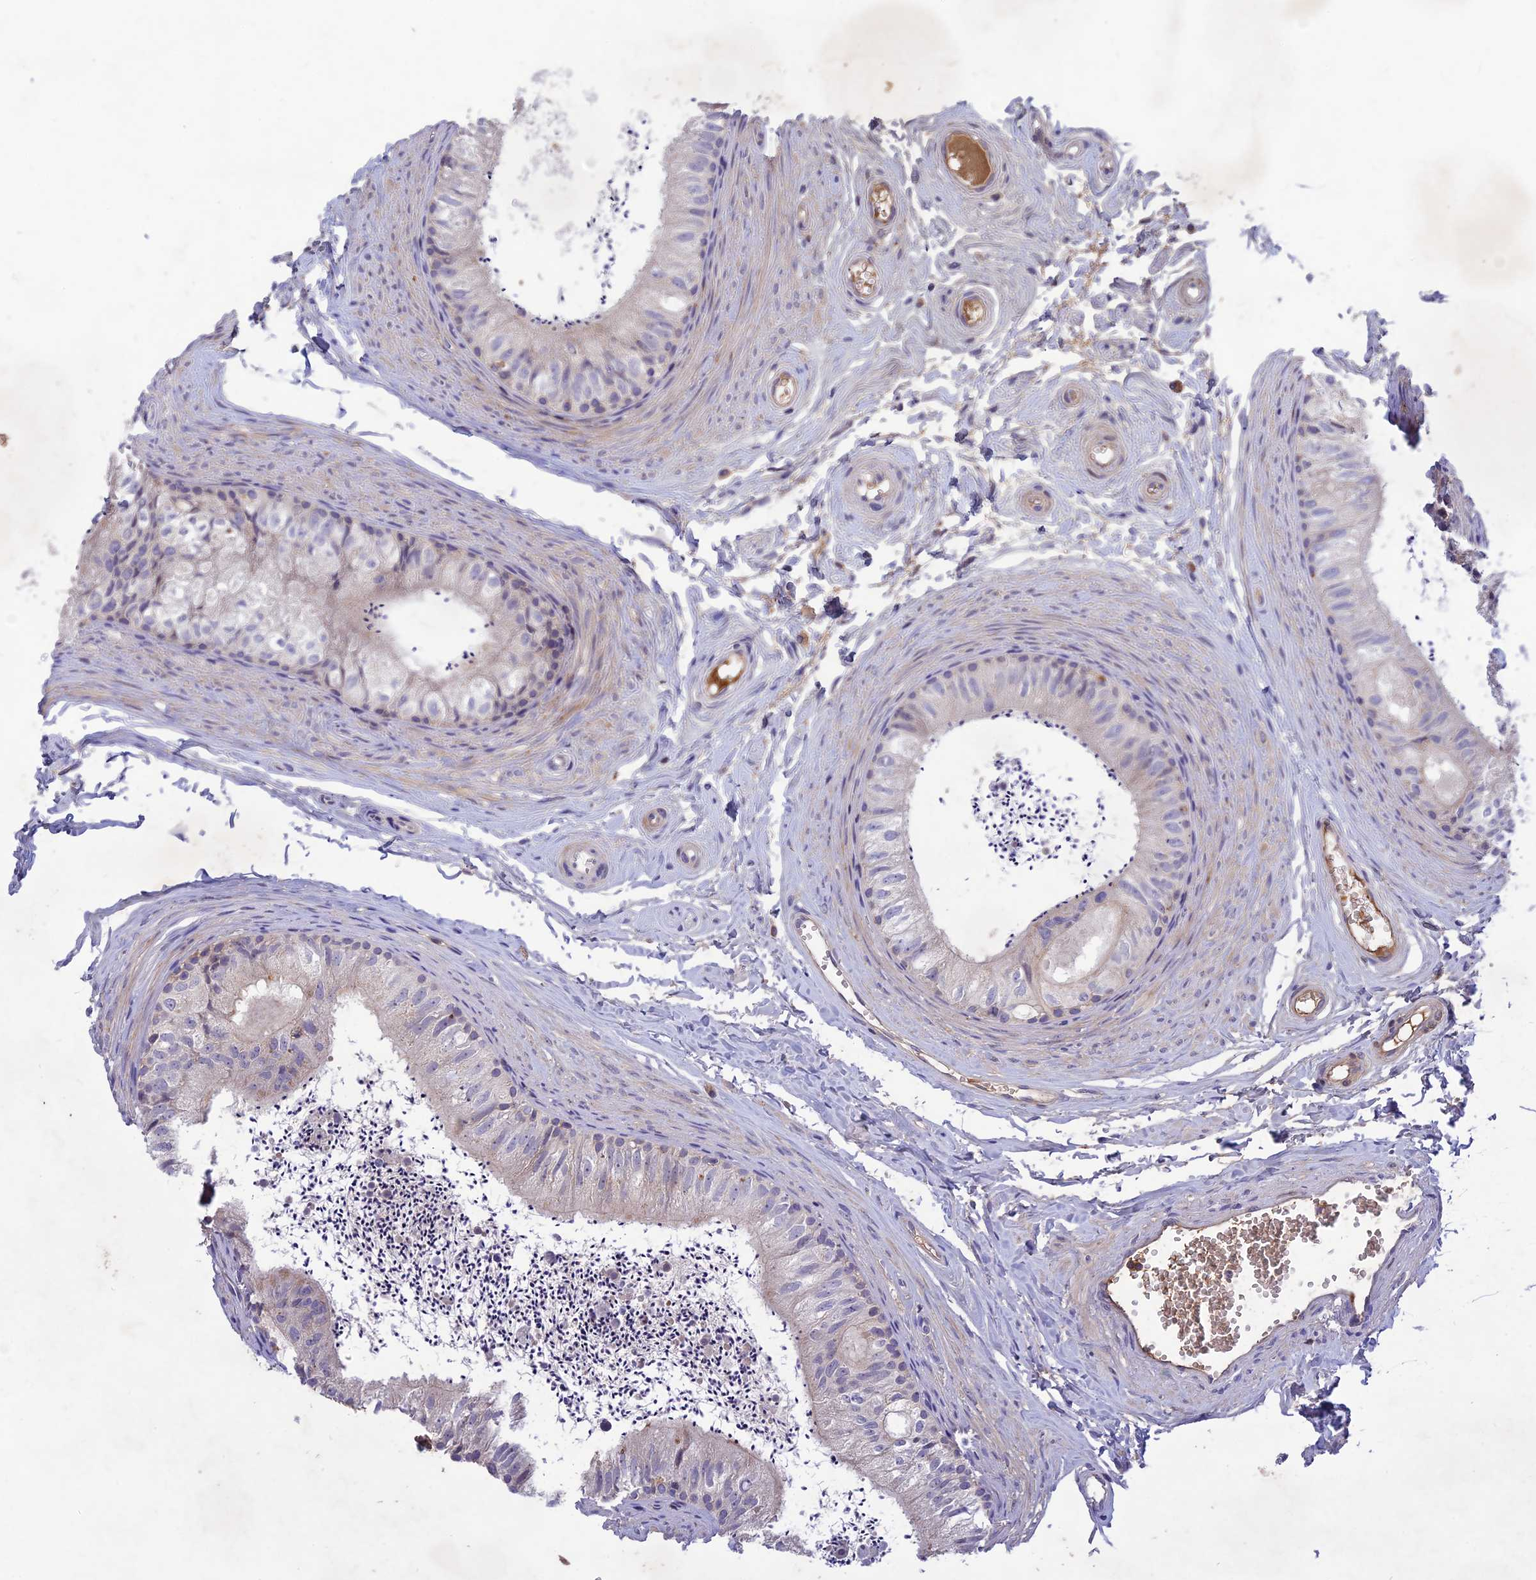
{"staining": {"intensity": "negative", "quantity": "none", "location": "none"}, "tissue": "epididymis", "cell_type": "Glandular cells", "image_type": "normal", "snomed": [{"axis": "morphology", "description": "Normal tissue, NOS"}, {"axis": "topography", "description": "Epididymis"}], "caption": "This is an IHC image of benign human epididymis. There is no expression in glandular cells.", "gene": "ADO", "patient": {"sex": "male", "age": 56}}